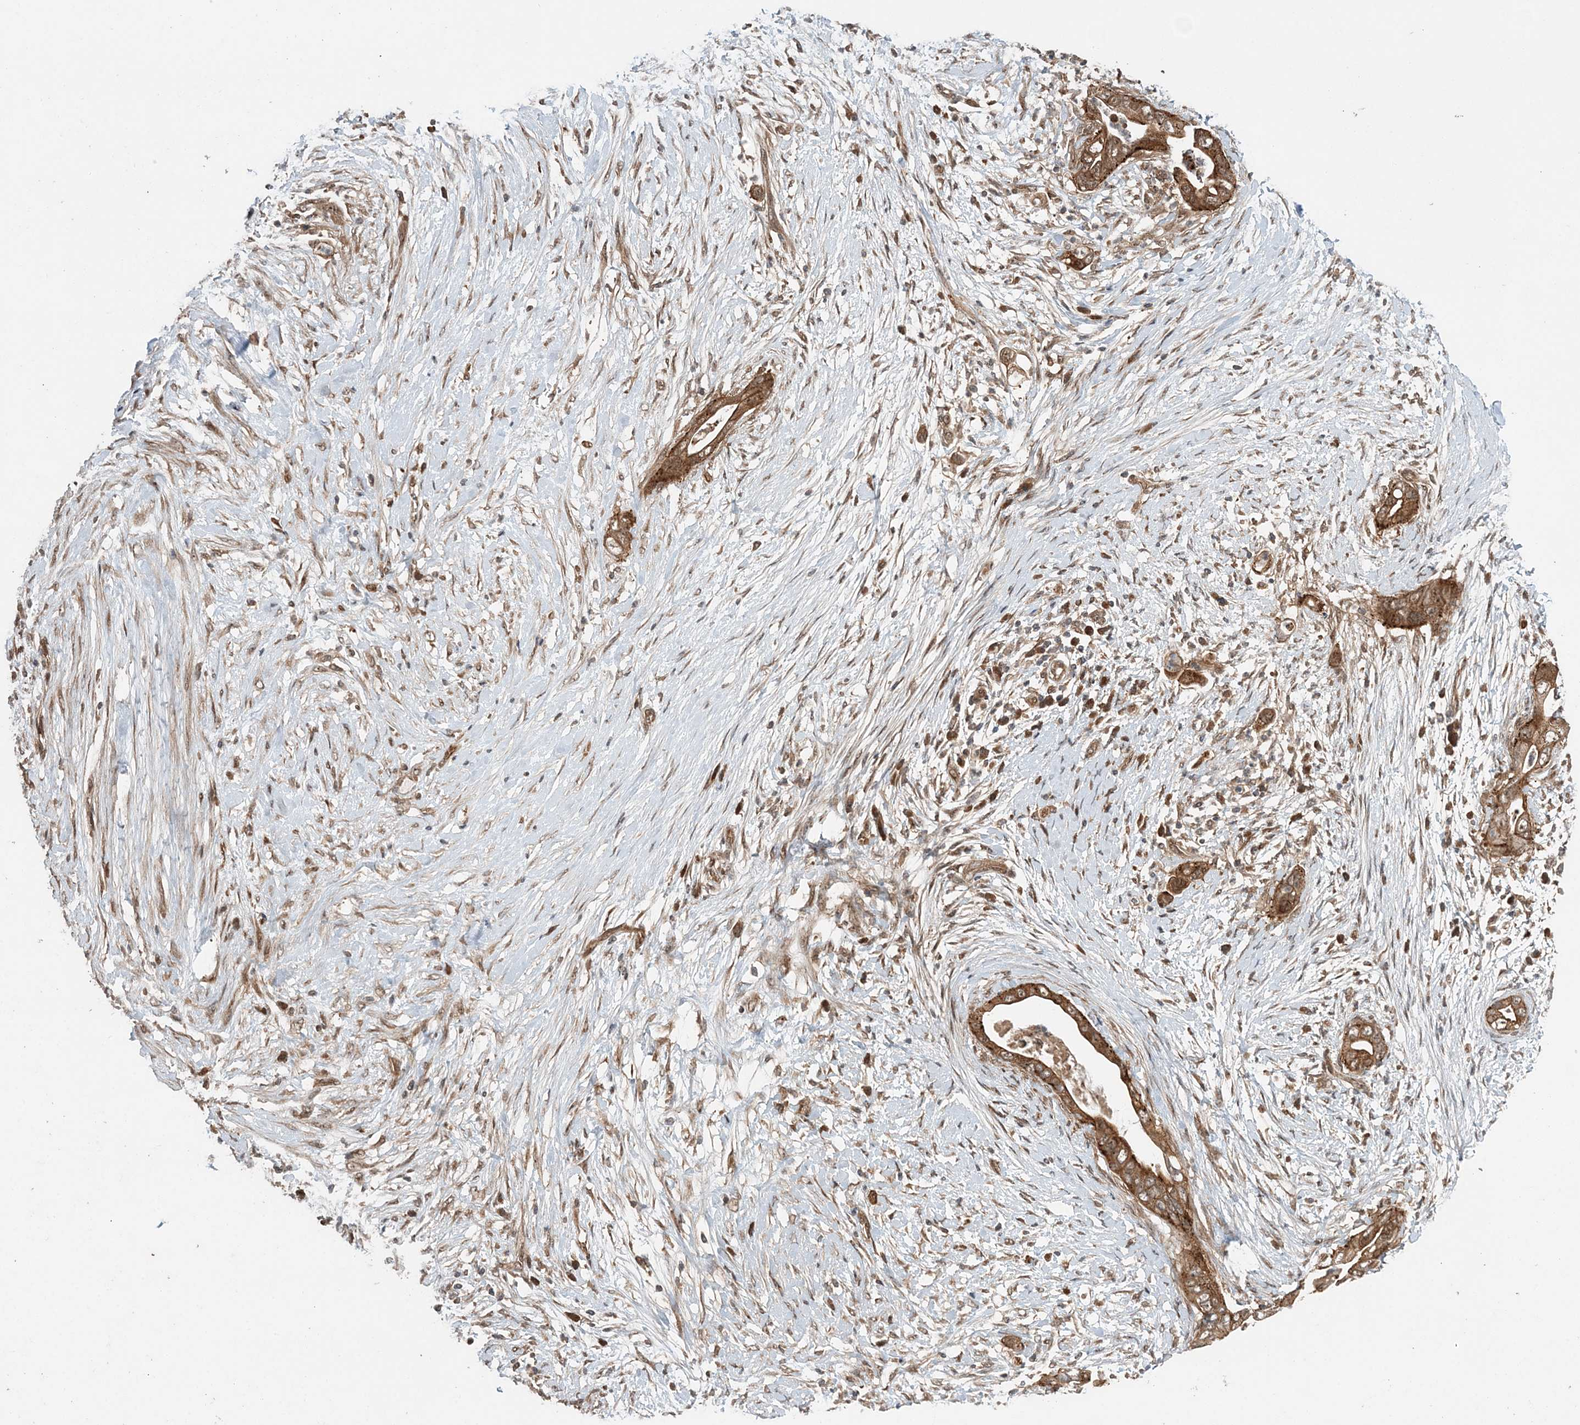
{"staining": {"intensity": "moderate", "quantity": ">75%", "location": "cytoplasmic/membranous"}, "tissue": "pancreatic cancer", "cell_type": "Tumor cells", "image_type": "cancer", "snomed": [{"axis": "morphology", "description": "Adenocarcinoma, NOS"}, {"axis": "topography", "description": "Pancreas"}], "caption": "Brown immunohistochemical staining in pancreatic adenocarcinoma shows moderate cytoplasmic/membranous positivity in approximately >75% of tumor cells. The staining is performed using DAB (3,3'-diaminobenzidine) brown chromogen to label protein expression. The nuclei are counter-stained blue using hematoxylin.", "gene": "UBTD2", "patient": {"sex": "male", "age": 75}}